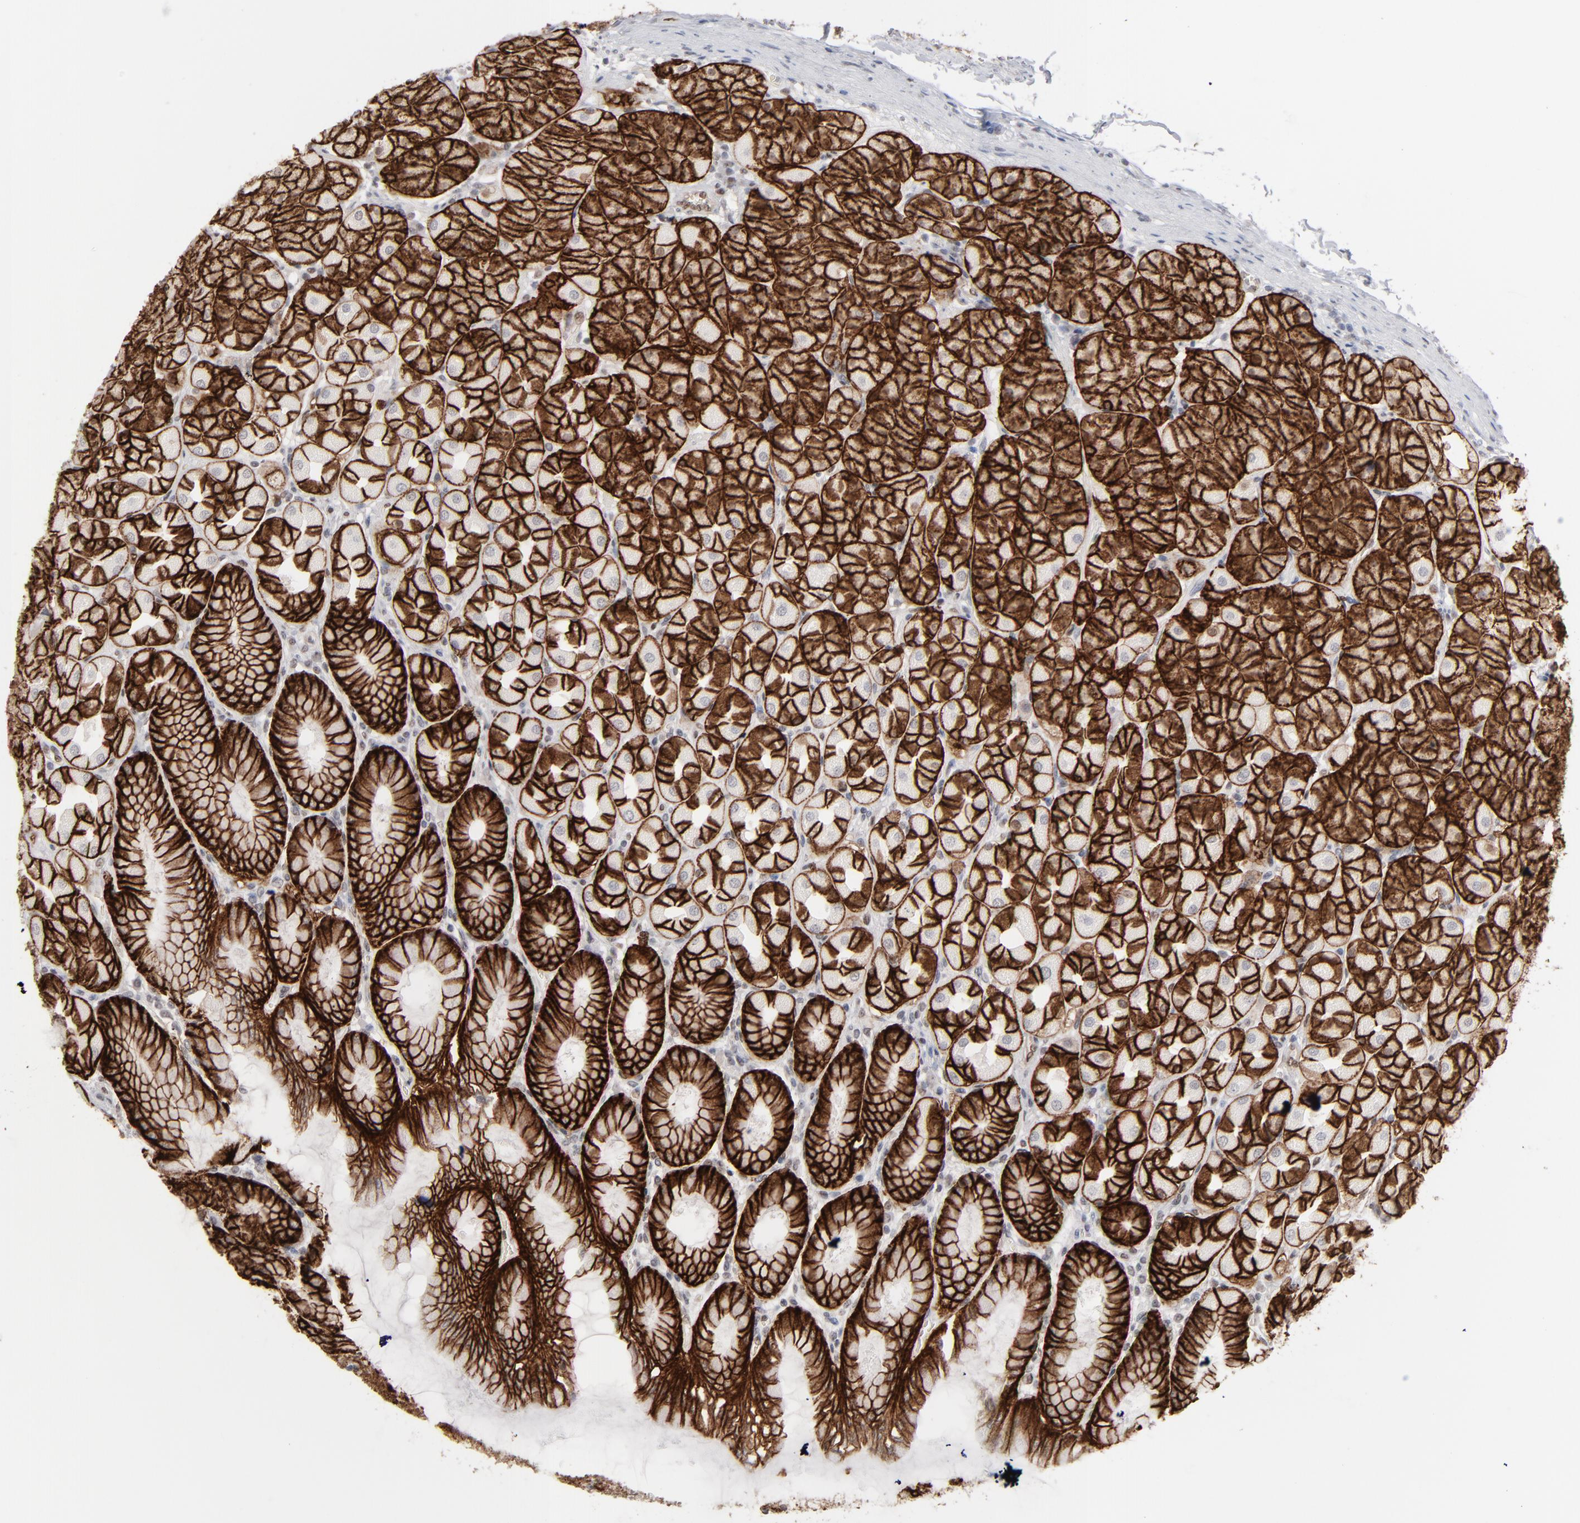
{"staining": {"intensity": "strong", "quantity": ">75%", "location": "cytoplasmic/membranous"}, "tissue": "stomach", "cell_type": "Glandular cells", "image_type": "normal", "snomed": [{"axis": "morphology", "description": "Normal tissue, NOS"}, {"axis": "topography", "description": "Stomach, upper"}], "caption": "Immunohistochemistry (IHC) photomicrograph of benign stomach: human stomach stained using immunohistochemistry shows high levels of strong protein expression localized specifically in the cytoplasmic/membranous of glandular cells, appearing as a cytoplasmic/membranous brown color.", "gene": "IRF9", "patient": {"sex": "female", "age": 56}}